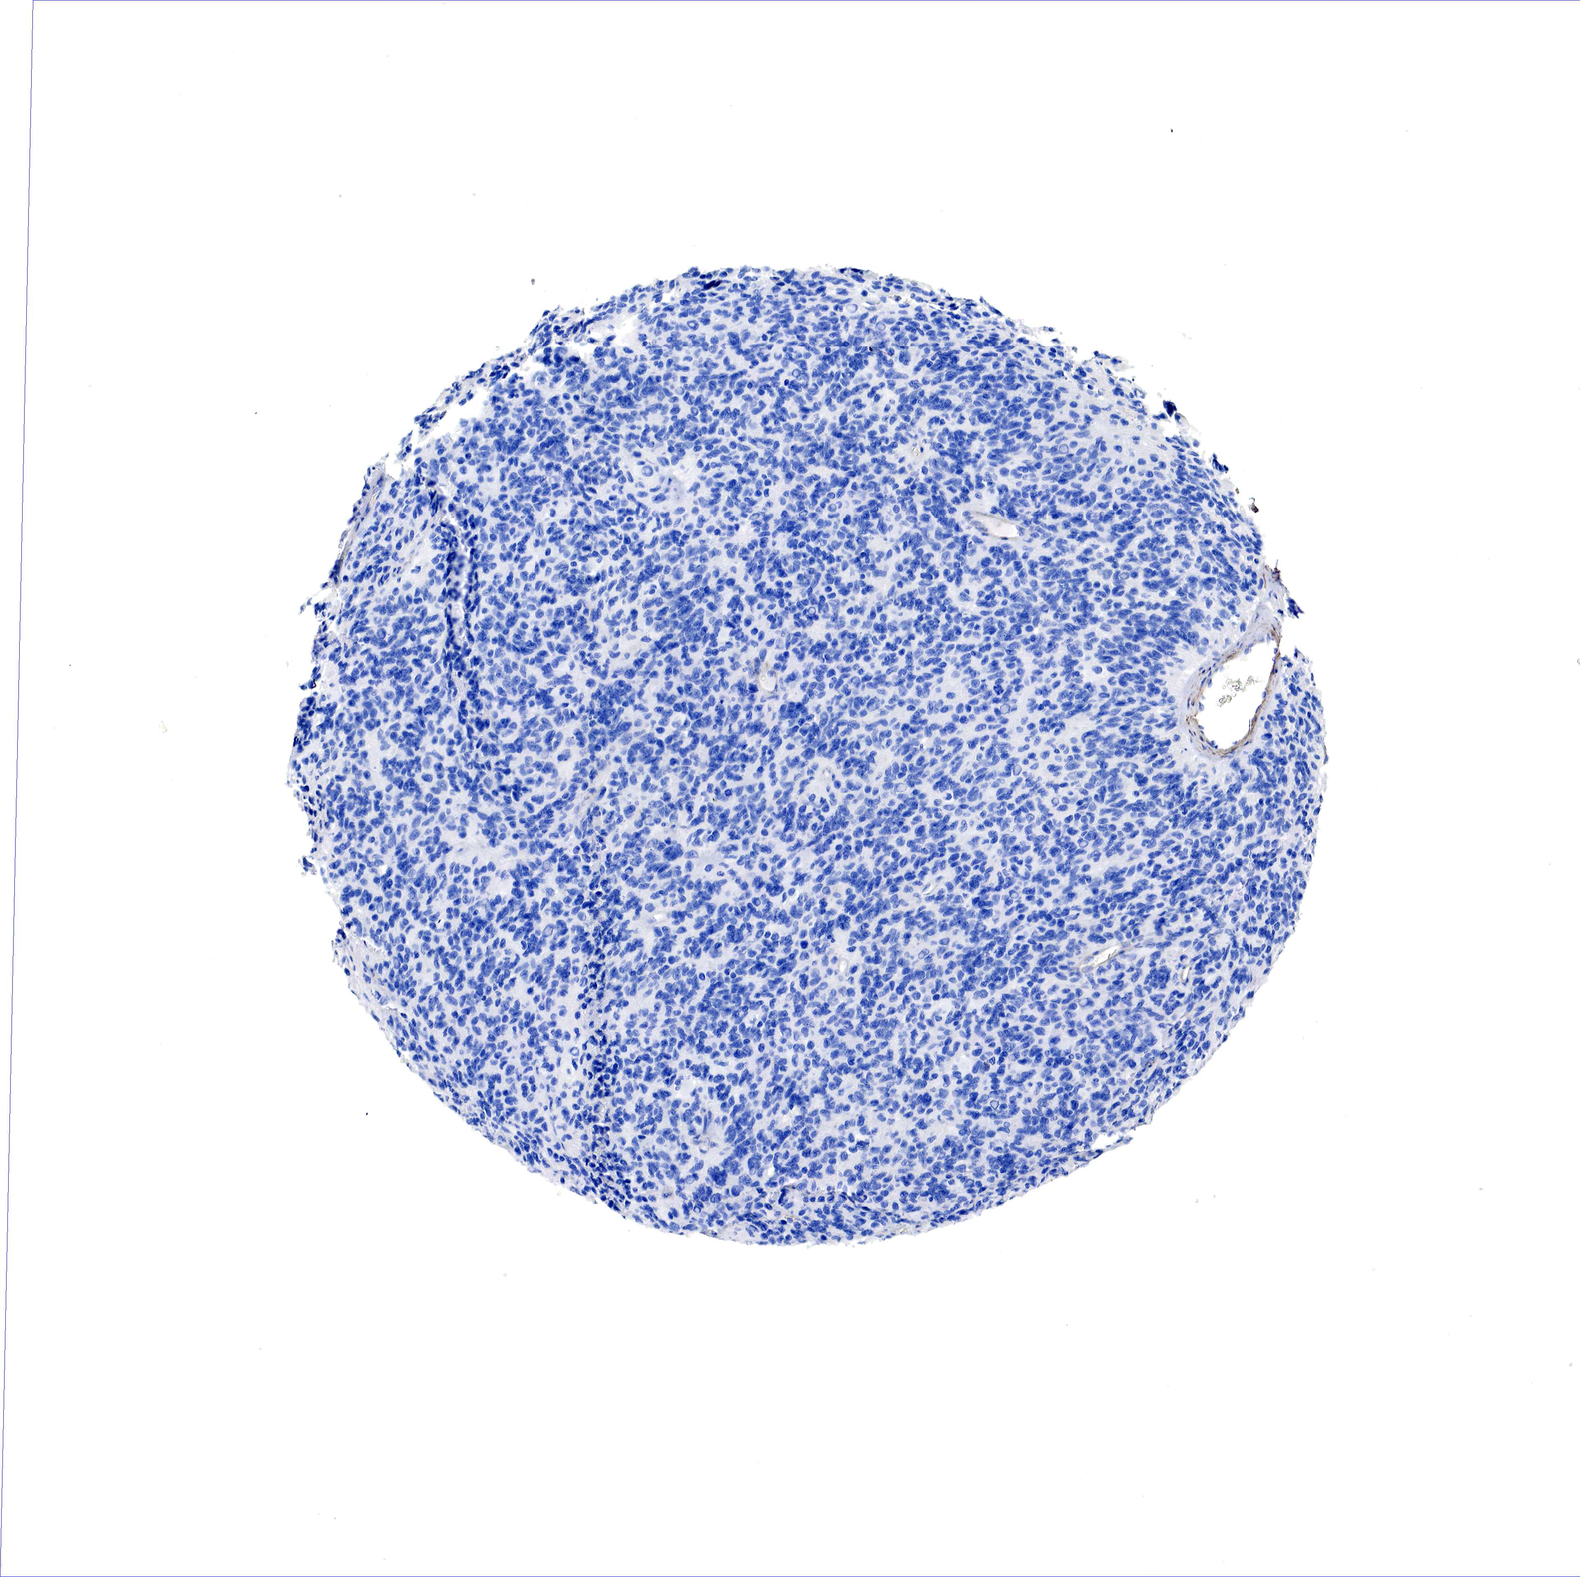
{"staining": {"intensity": "negative", "quantity": "none", "location": "none"}, "tissue": "glioma", "cell_type": "Tumor cells", "image_type": "cancer", "snomed": [{"axis": "morphology", "description": "Glioma, malignant, High grade"}, {"axis": "topography", "description": "Brain"}], "caption": "Micrograph shows no significant protein staining in tumor cells of high-grade glioma (malignant).", "gene": "TPM1", "patient": {"sex": "male", "age": 77}}